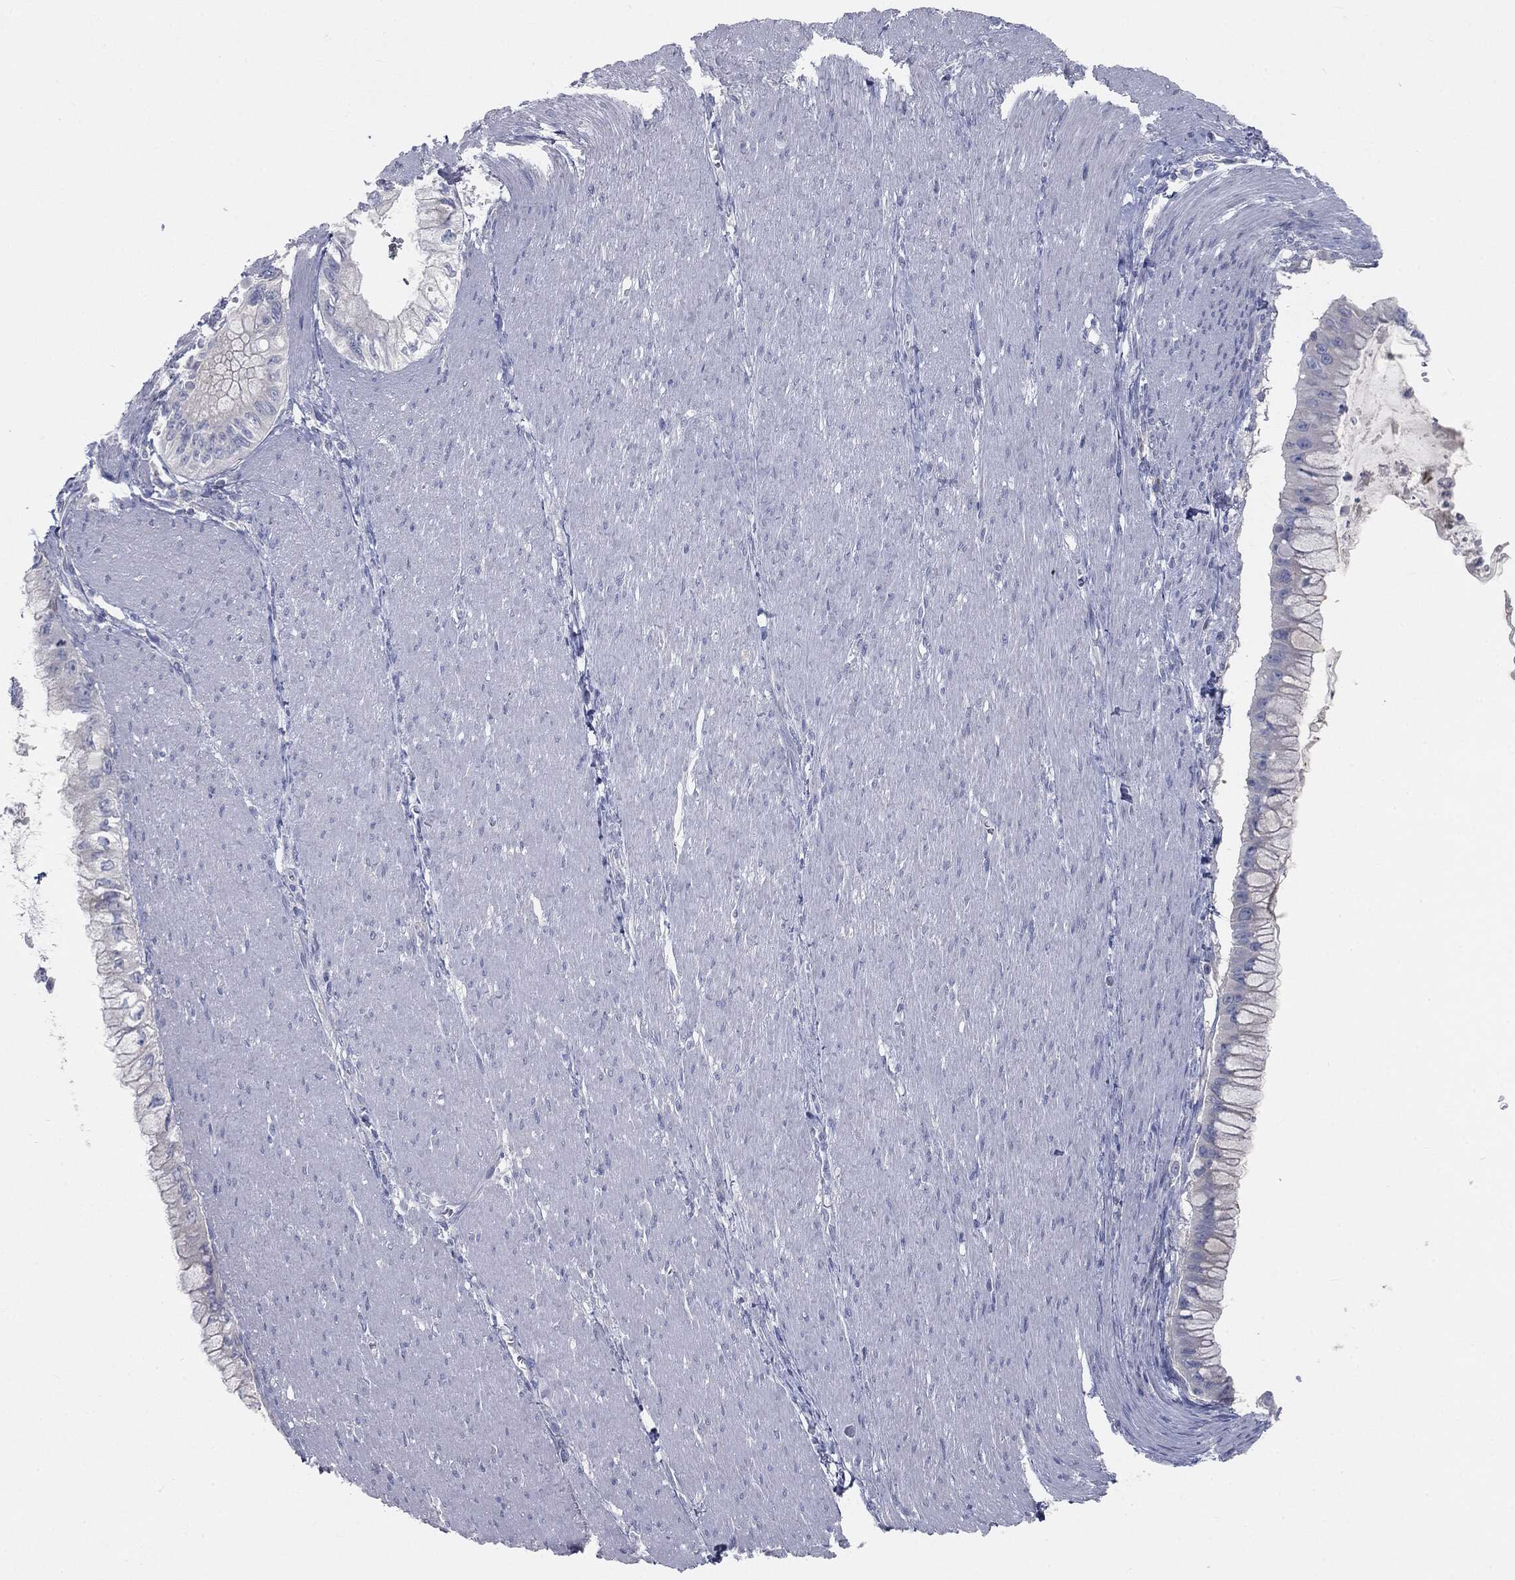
{"staining": {"intensity": "negative", "quantity": "none", "location": "none"}, "tissue": "pancreatic cancer", "cell_type": "Tumor cells", "image_type": "cancer", "snomed": [{"axis": "morphology", "description": "Adenocarcinoma, NOS"}, {"axis": "topography", "description": "Pancreas"}], "caption": "The IHC micrograph has no significant expression in tumor cells of pancreatic cancer tissue.", "gene": "CAV3", "patient": {"sex": "male", "age": 48}}